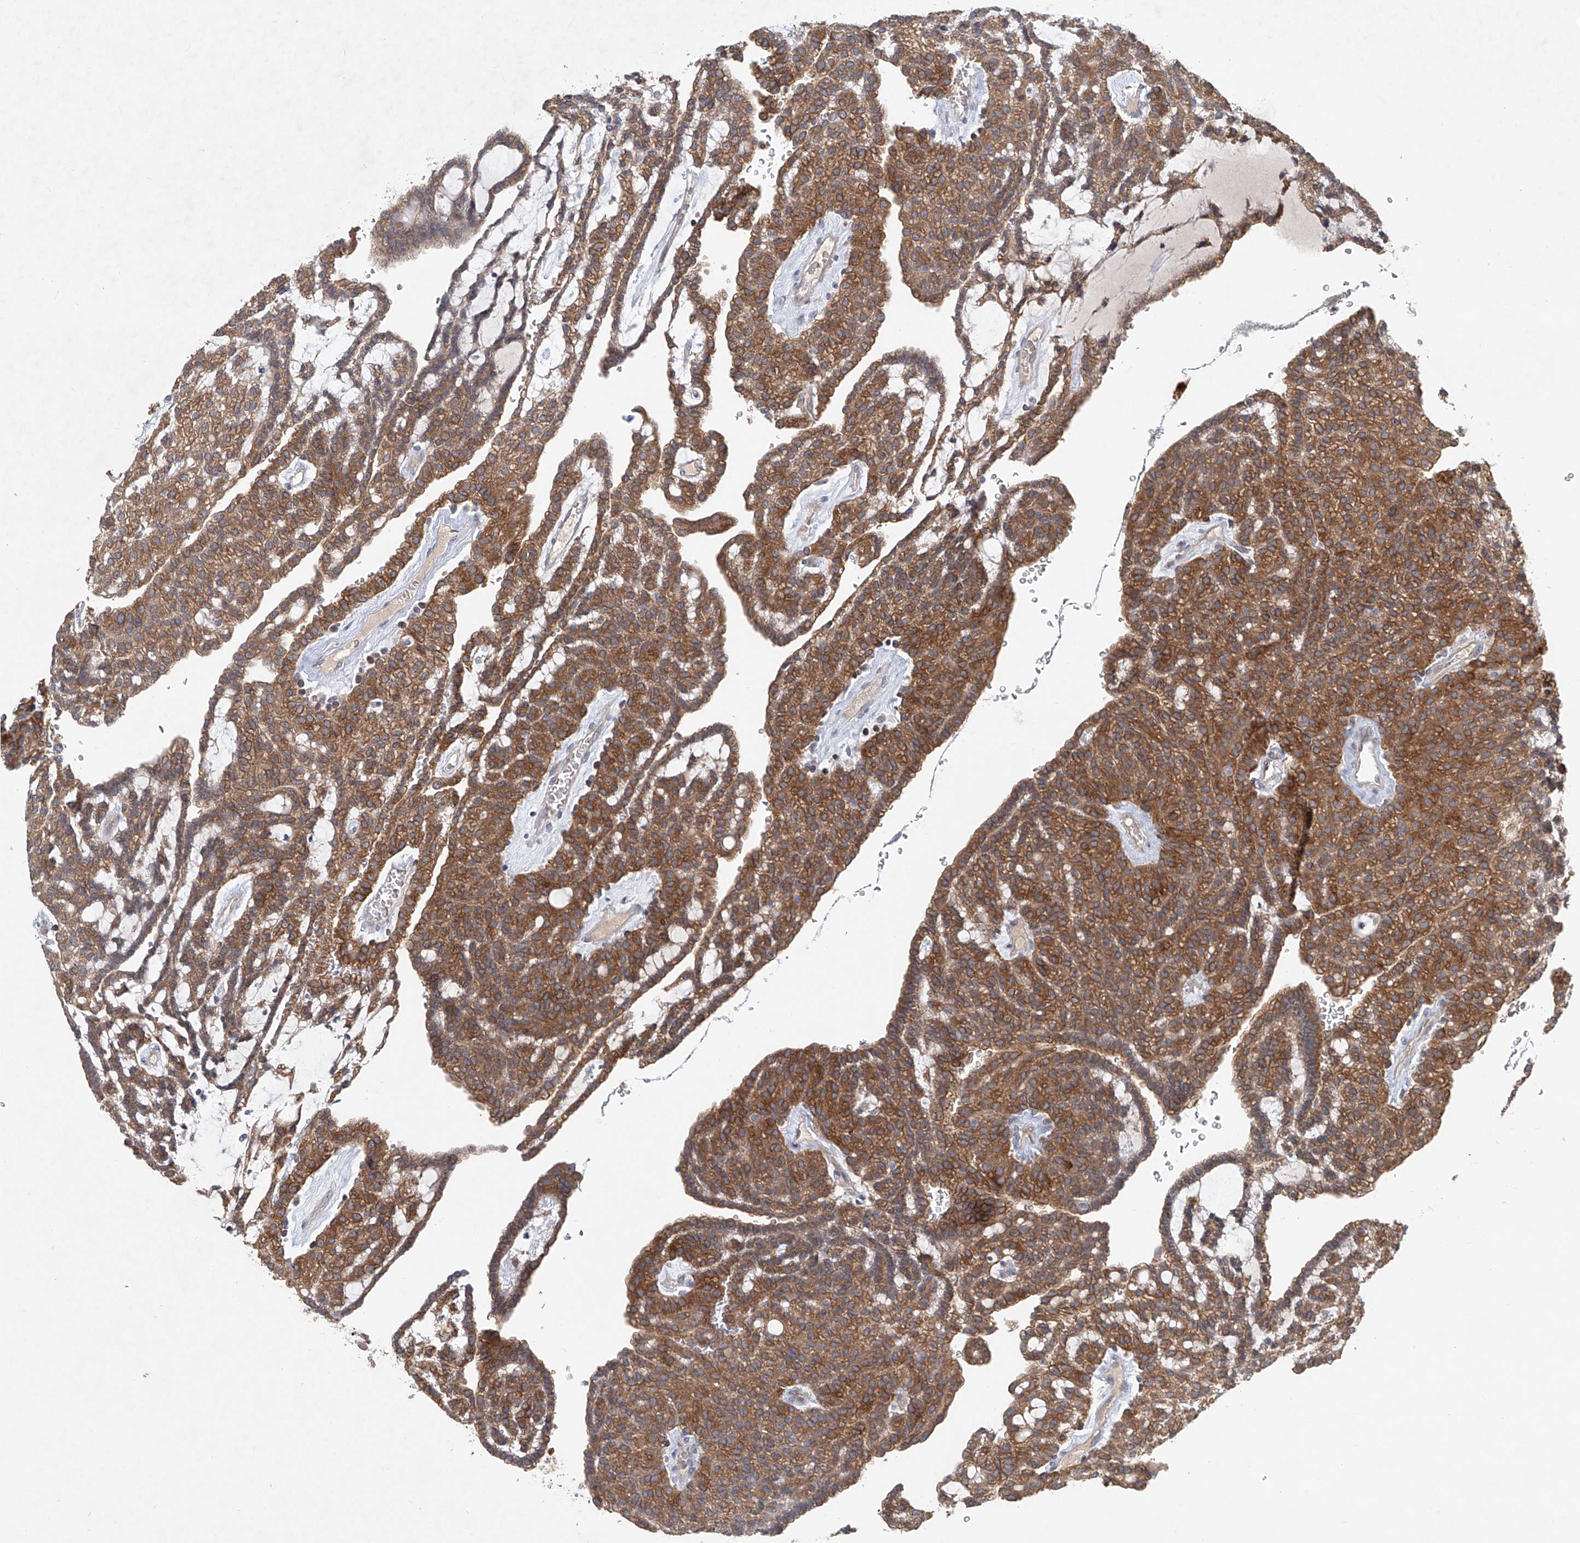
{"staining": {"intensity": "strong", "quantity": ">75%", "location": "cytoplasmic/membranous"}, "tissue": "renal cancer", "cell_type": "Tumor cells", "image_type": "cancer", "snomed": [{"axis": "morphology", "description": "Adenocarcinoma, NOS"}, {"axis": "topography", "description": "Kidney"}], "caption": "This image shows renal cancer stained with immunohistochemistry to label a protein in brown. The cytoplasmic/membranous of tumor cells show strong positivity for the protein. Nuclei are counter-stained blue.", "gene": "CARMIL1", "patient": {"sex": "male", "age": 63}}